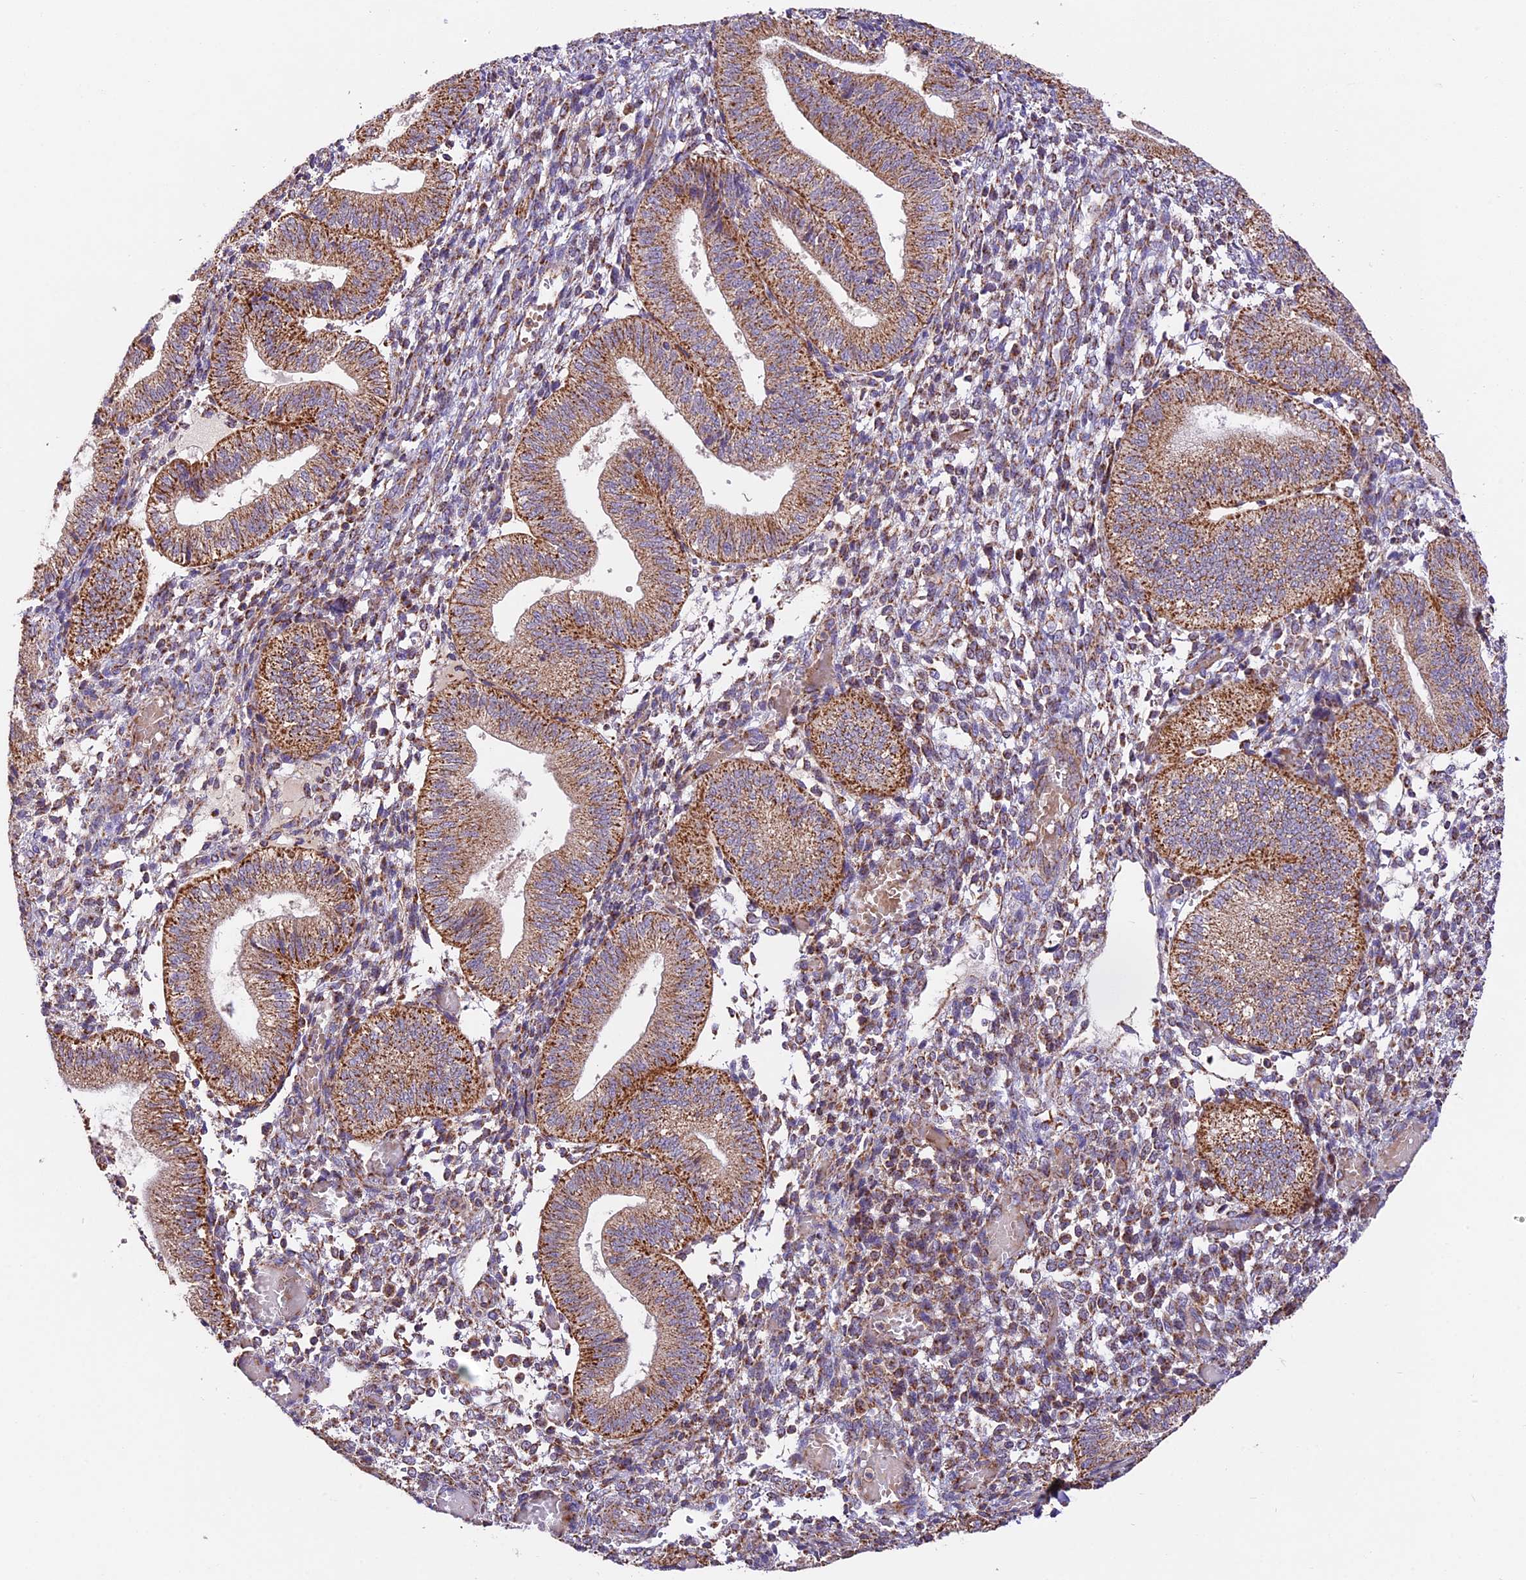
{"staining": {"intensity": "weak", "quantity": "25%-75%", "location": "cytoplasmic/membranous"}, "tissue": "endometrium", "cell_type": "Cells in endometrial stroma", "image_type": "normal", "snomed": [{"axis": "morphology", "description": "Normal tissue, NOS"}, {"axis": "topography", "description": "Endometrium"}], "caption": "DAB (3,3'-diaminobenzidine) immunohistochemical staining of normal human endometrium displays weak cytoplasmic/membranous protein positivity in approximately 25%-75% of cells in endometrial stroma. The staining was performed using DAB (3,3'-diaminobenzidine), with brown indicating positive protein expression. Nuclei are stained blue with hematoxylin.", "gene": "NDUFA8", "patient": {"sex": "female", "age": 34}}